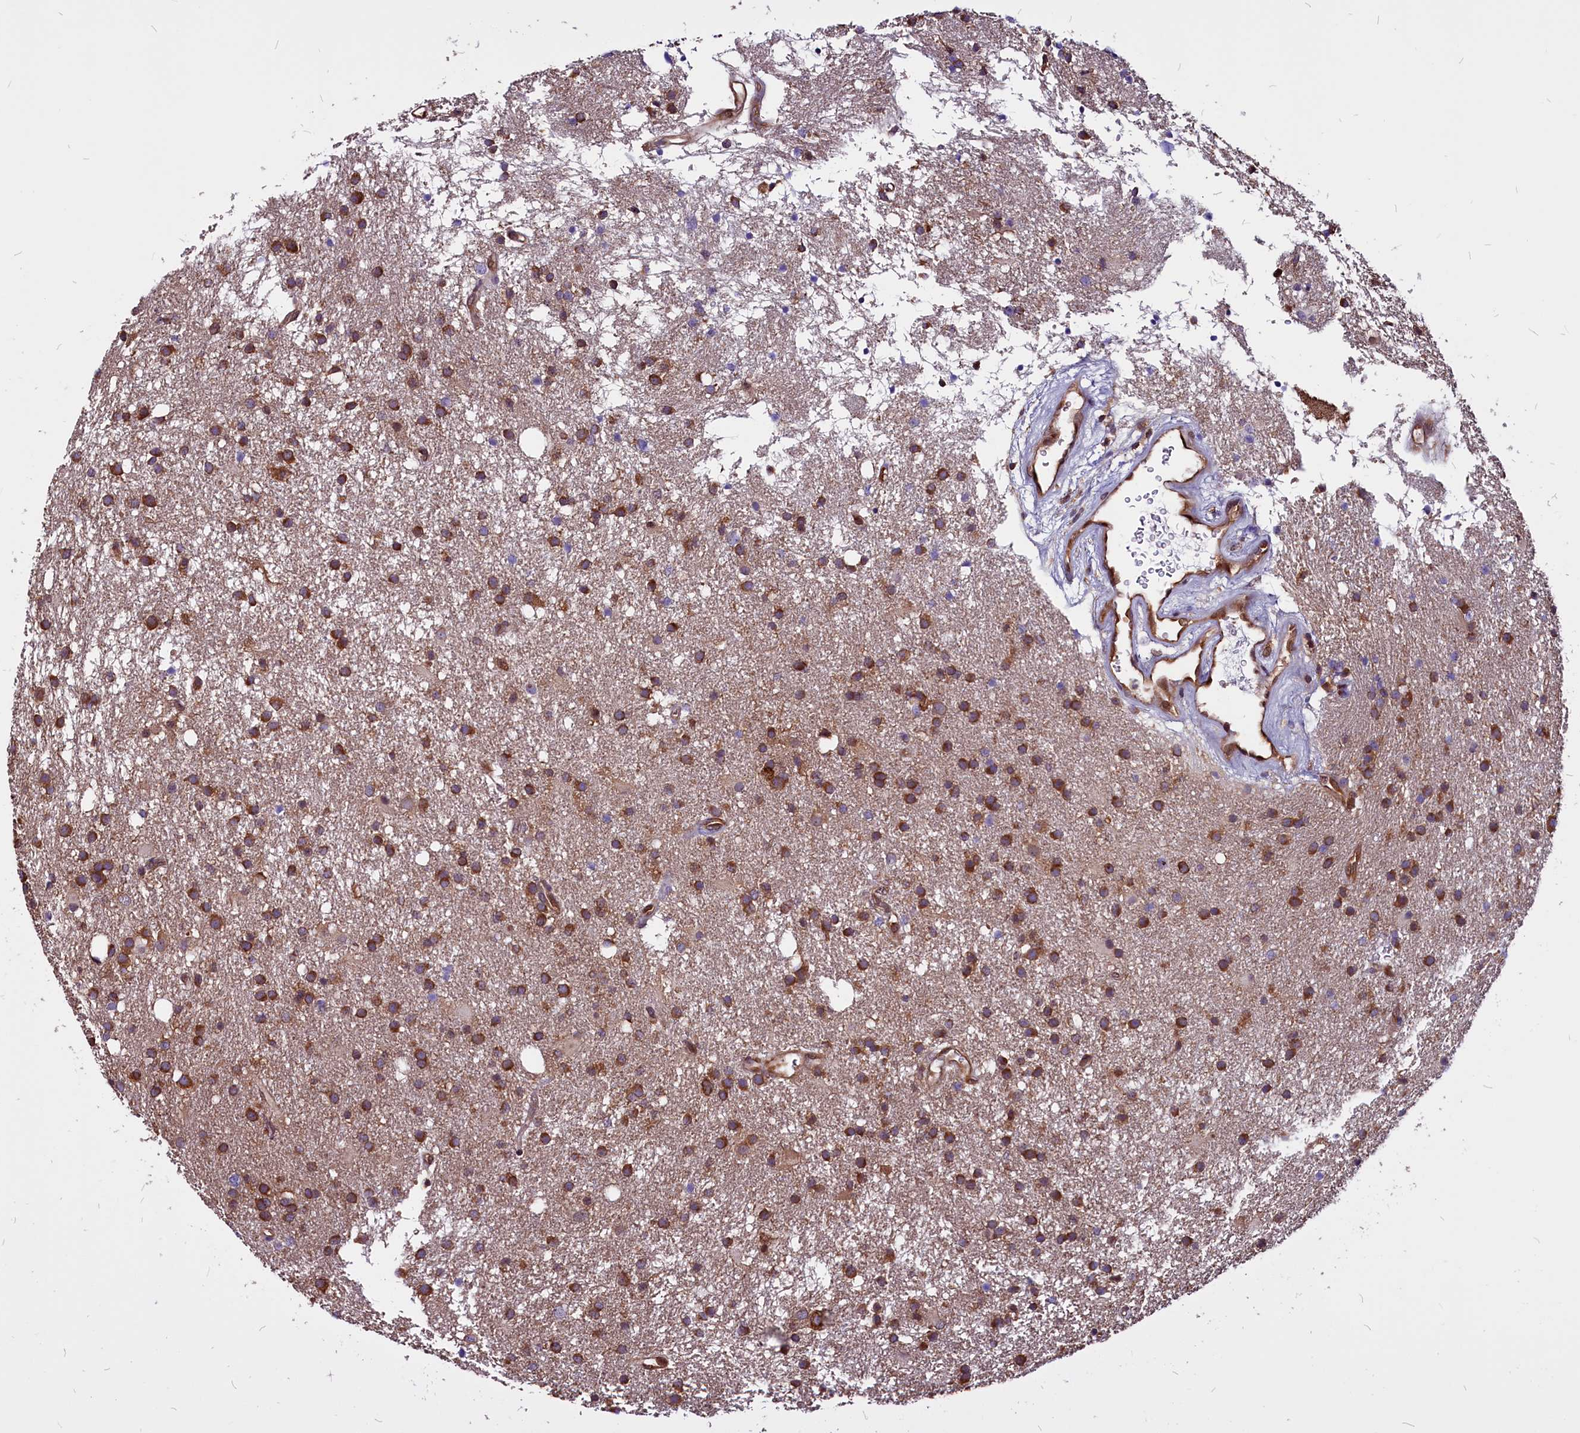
{"staining": {"intensity": "strong", "quantity": ">75%", "location": "cytoplasmic/membranous"}, "tissue": "glioma", "cell_type": "Tumor cells", "image_type": "cancer", "snomed": [{"axis": "morphology", "description": "Glioma, malignant, High grade"}, {"axis": "topography", "description": "Brain"}], "caption": "The photomicrograph shows staining of glioma, revealing strong cytoplasmic/membranous protein positivity (brown color) within tumor cells.", "gene": "EIF3G", "patient": {"sex": "male", "age": 77}}